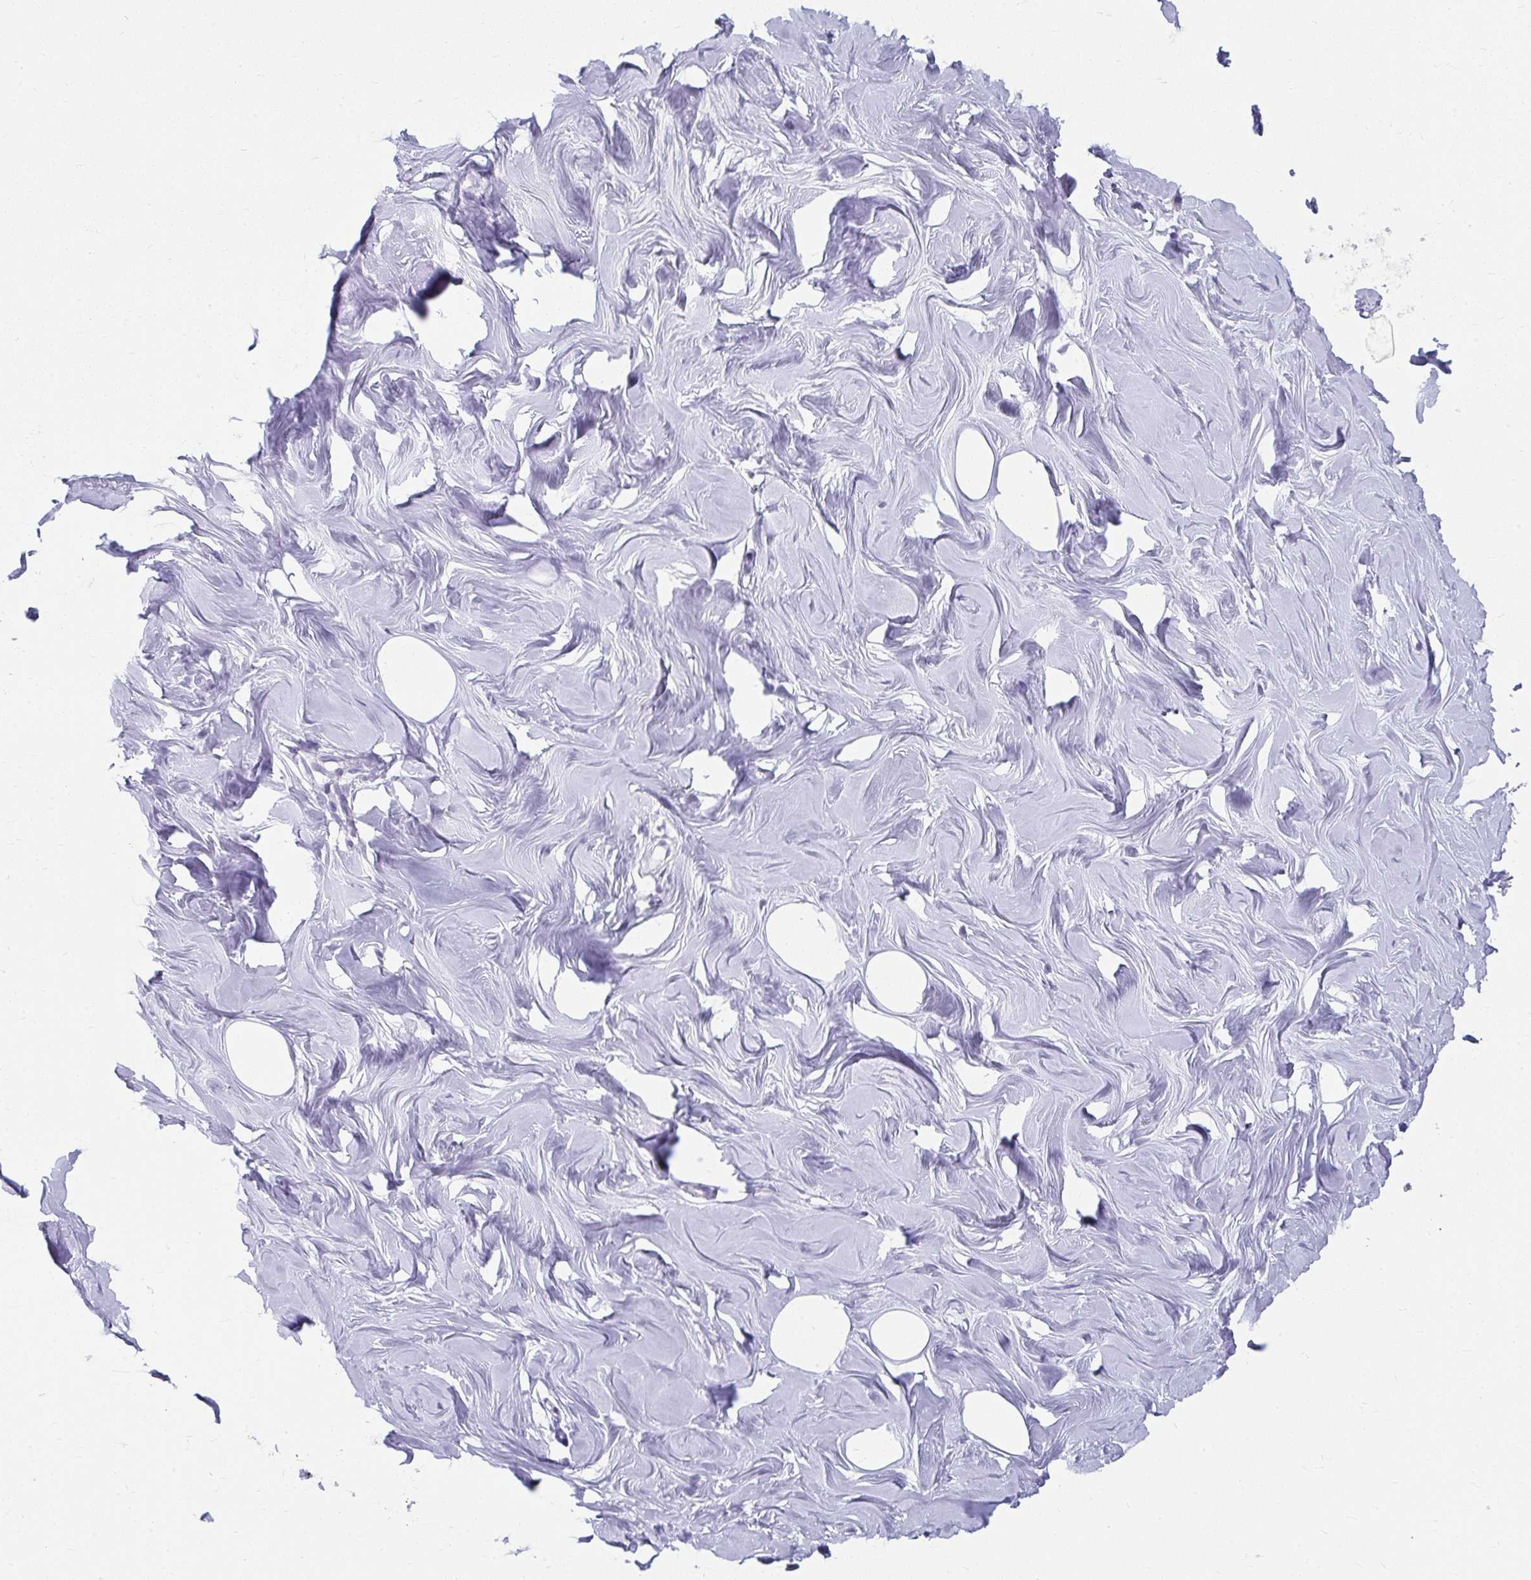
{"staining": {"intensity": "negative", "quantity": "none", "location": "none"}, "tissue": "breast", "cell_type": "Adipocytes", "image_type": "normal", "snomed": [{"axis": "morphology", "description": "Normal tissue, NOS"}, {"axis": "topography", "description": "Breast"}], "caption": "This photomicrograph is of benign breast stained with immunohistochemistry to label a protein in brown with the nuclei are counter-stained blue. There is no expression in adipocytes.", "gene": "UGT3A2", "patient": {"sex": "female", "age": 27}}